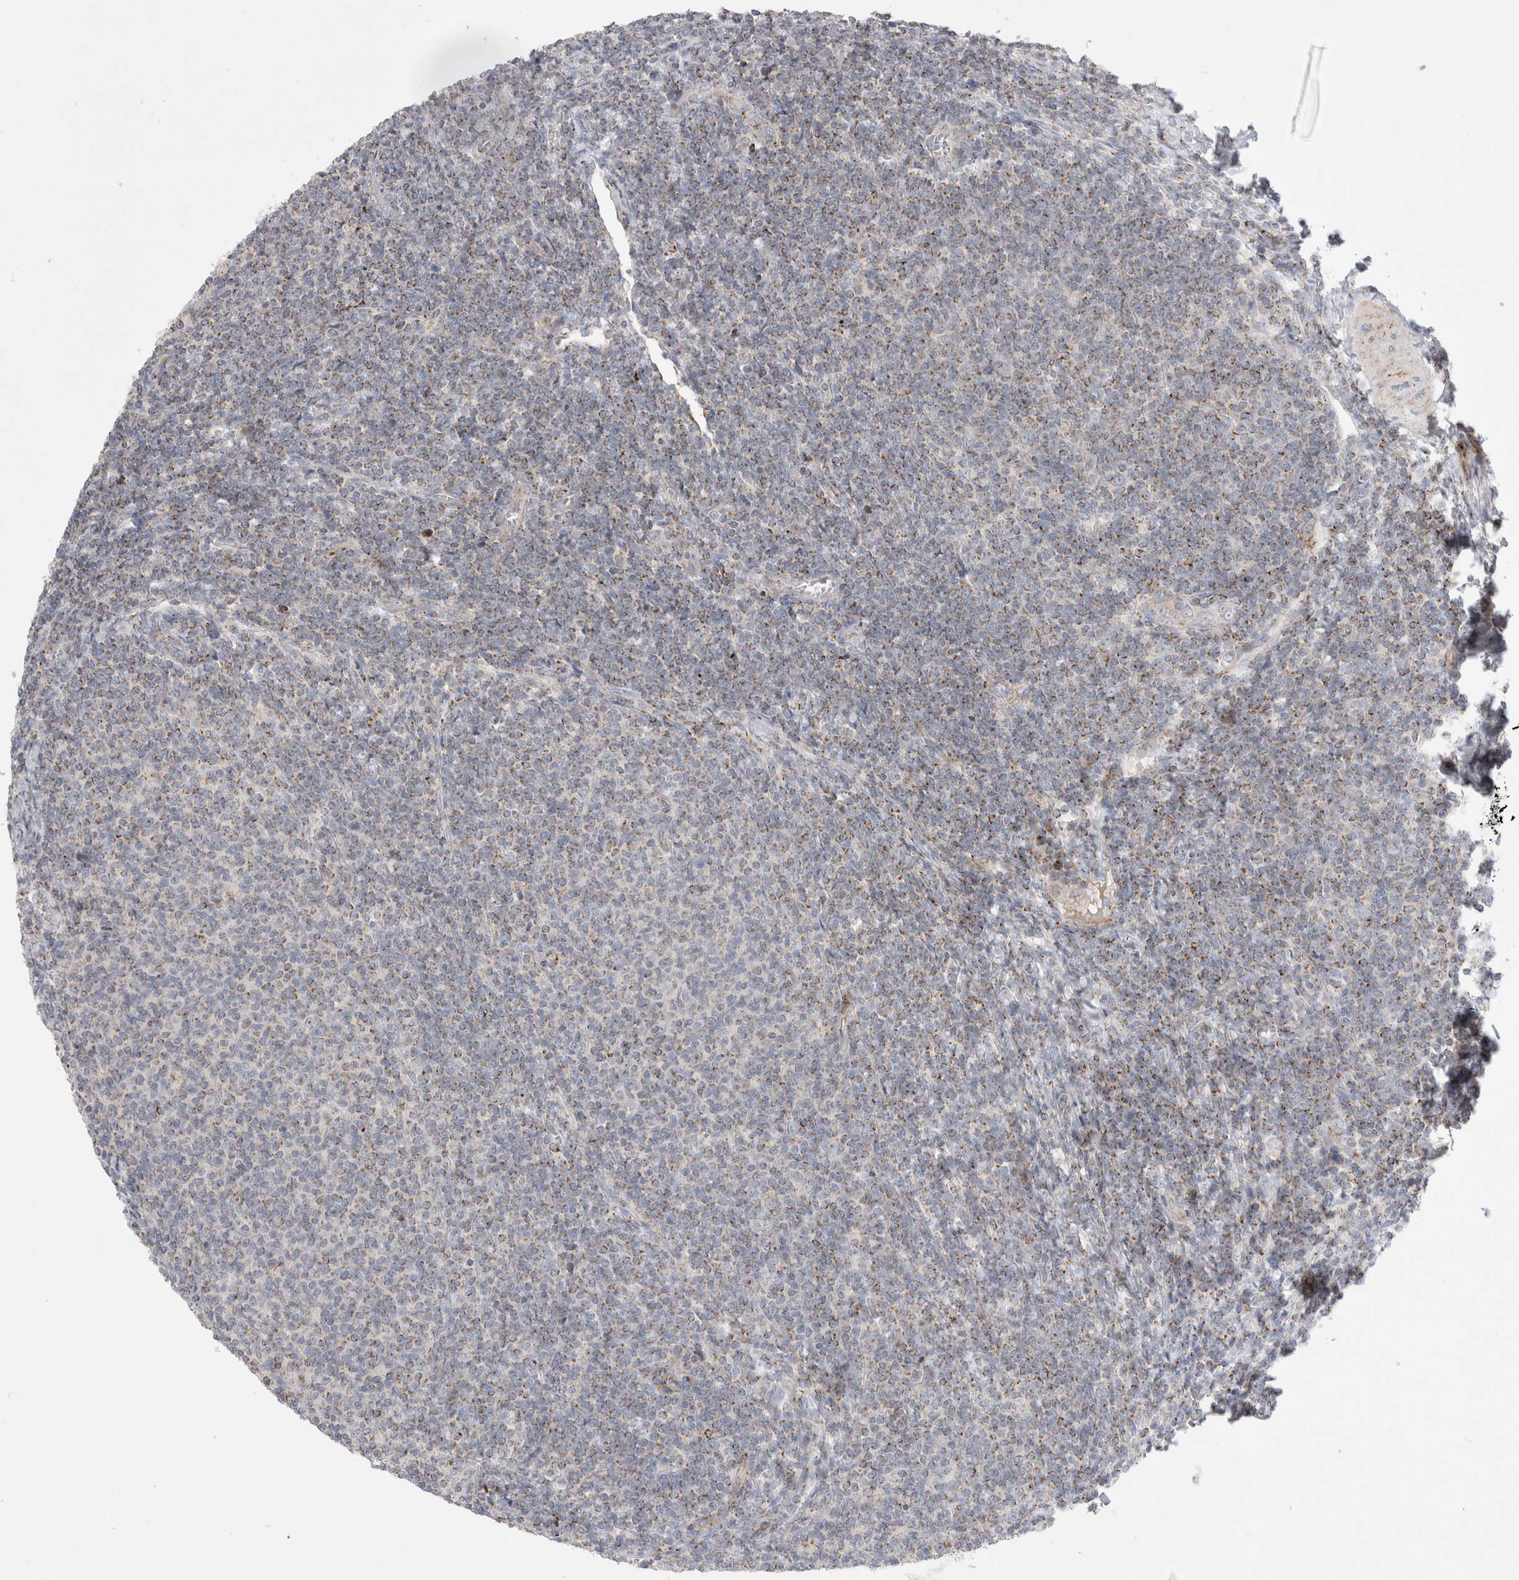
{"staining": {"intensity": "moderate", "quantity": "25%-75%", "location": "cytoplasmic/membranous"}, "tissue": "lymphoma", "cell_type": "Tumor cells", "image_type": "cancer", "snomed": [{"axis": "morphology", "description": "Malignant lymphoma, non-Hodgkin's type, Low grade"}, {"axis": "topography", "description": "Lymph node"}], "caption": "Immunohistochemistry (IHC) of human low-grade malignant lymphoma, non-Hodgkin's type displays medium levels of moderate cytoplasmic/membranous positivity in about 25%-75% of tumor cells.", "gene": "CHADL", "patient": {"sex": "male", "age": 66}}